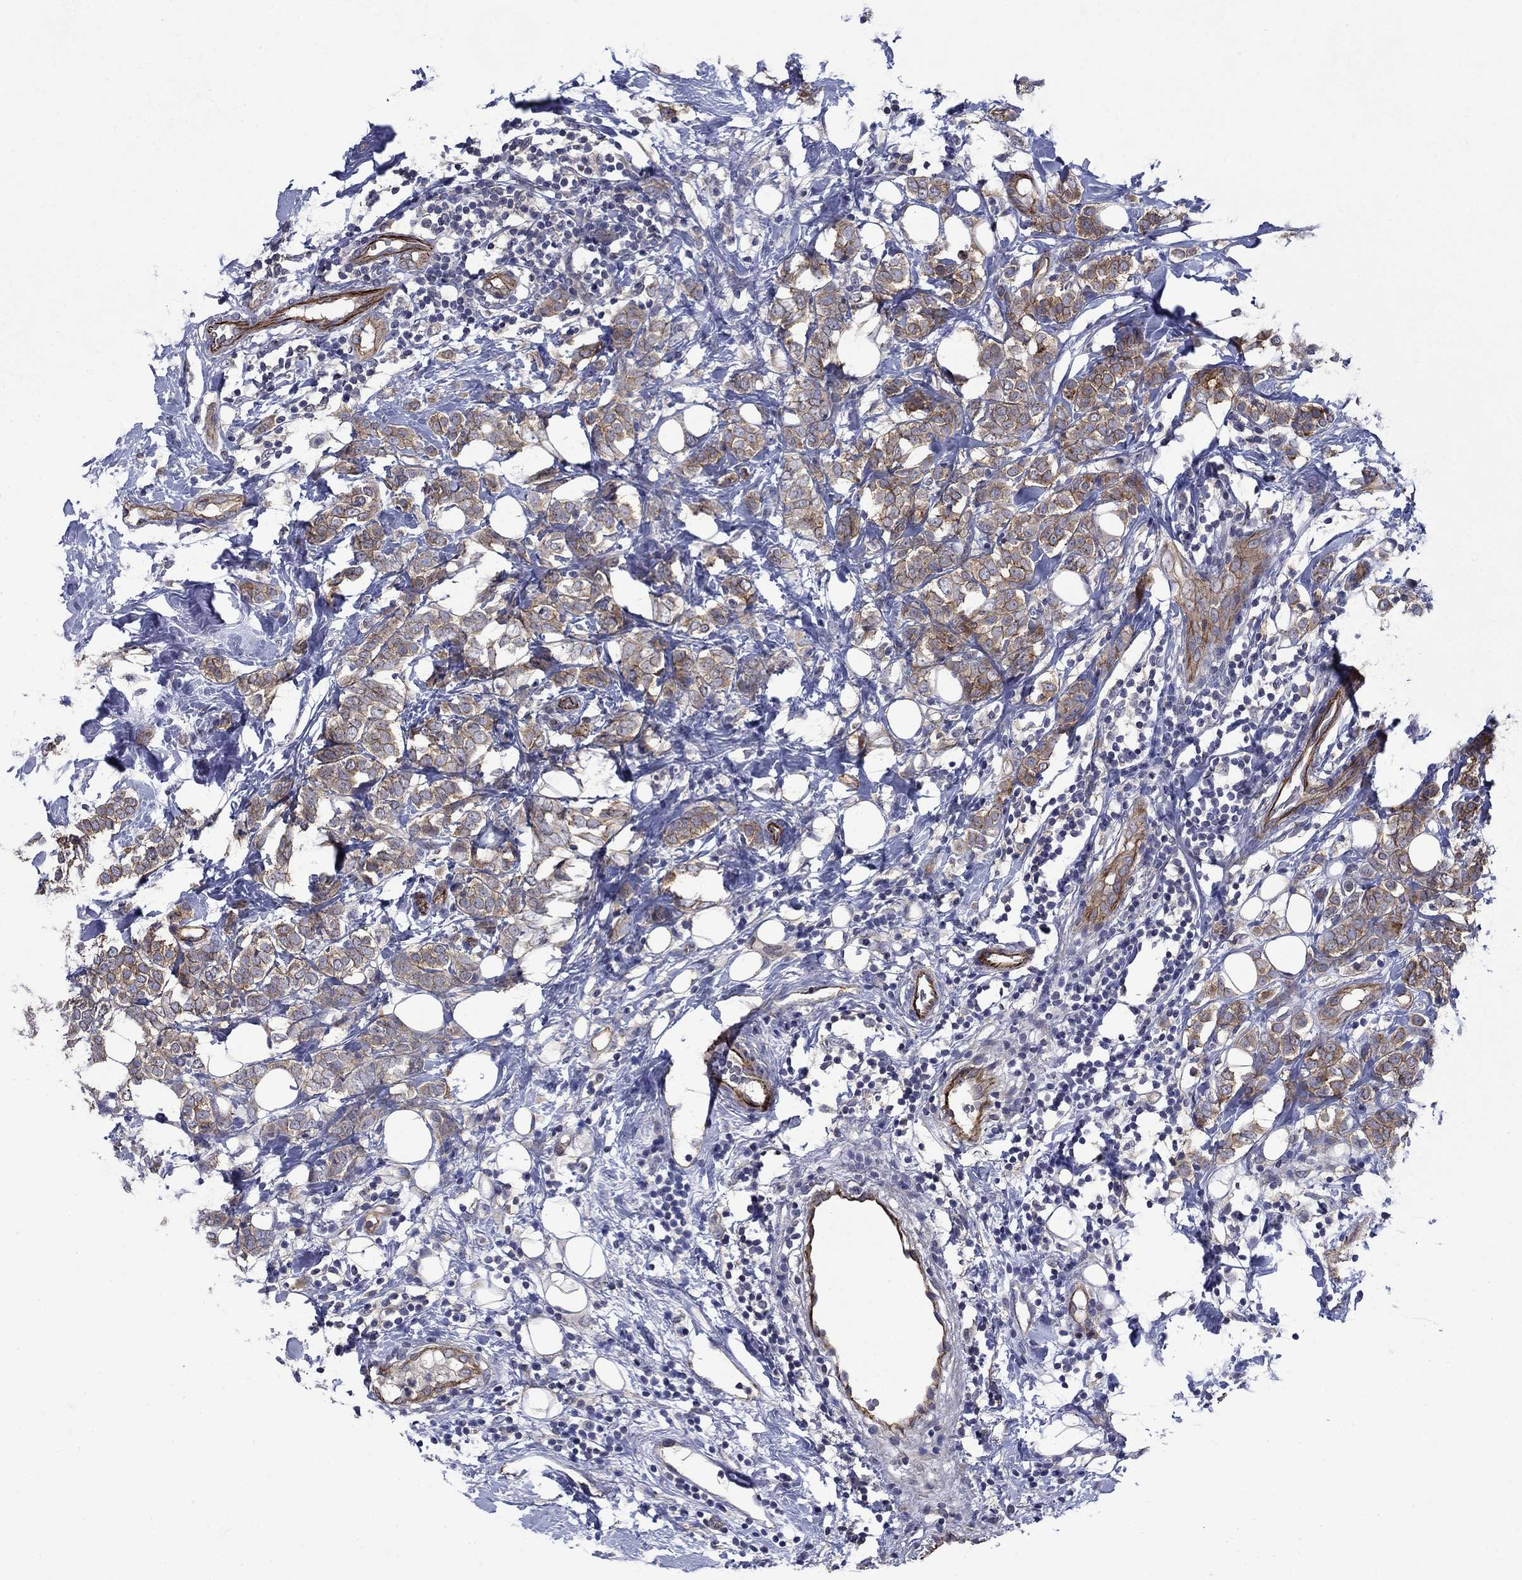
{"staining": {"intensity": "moderate", "quantity": ">75%", "location": "cytoplasmic/membranous"}, "tissue": "breast cancer", "cell_type": "Tumor cells", "image_type": "cancer", "snomed": [{"axis": "morphology", "description": "Lobular carcinoma"}, {"axis": "topography", "description": "Breast"}], "caption": "Approximately >75% of tumor cells in breast lobular carcinoma exhibit moderate cytoplasmic/membranous protein expression as visualized by brown immunohistochemical staining.", "gene": "SLC7A1", "patient": {"sex": "female", "age": 49}}